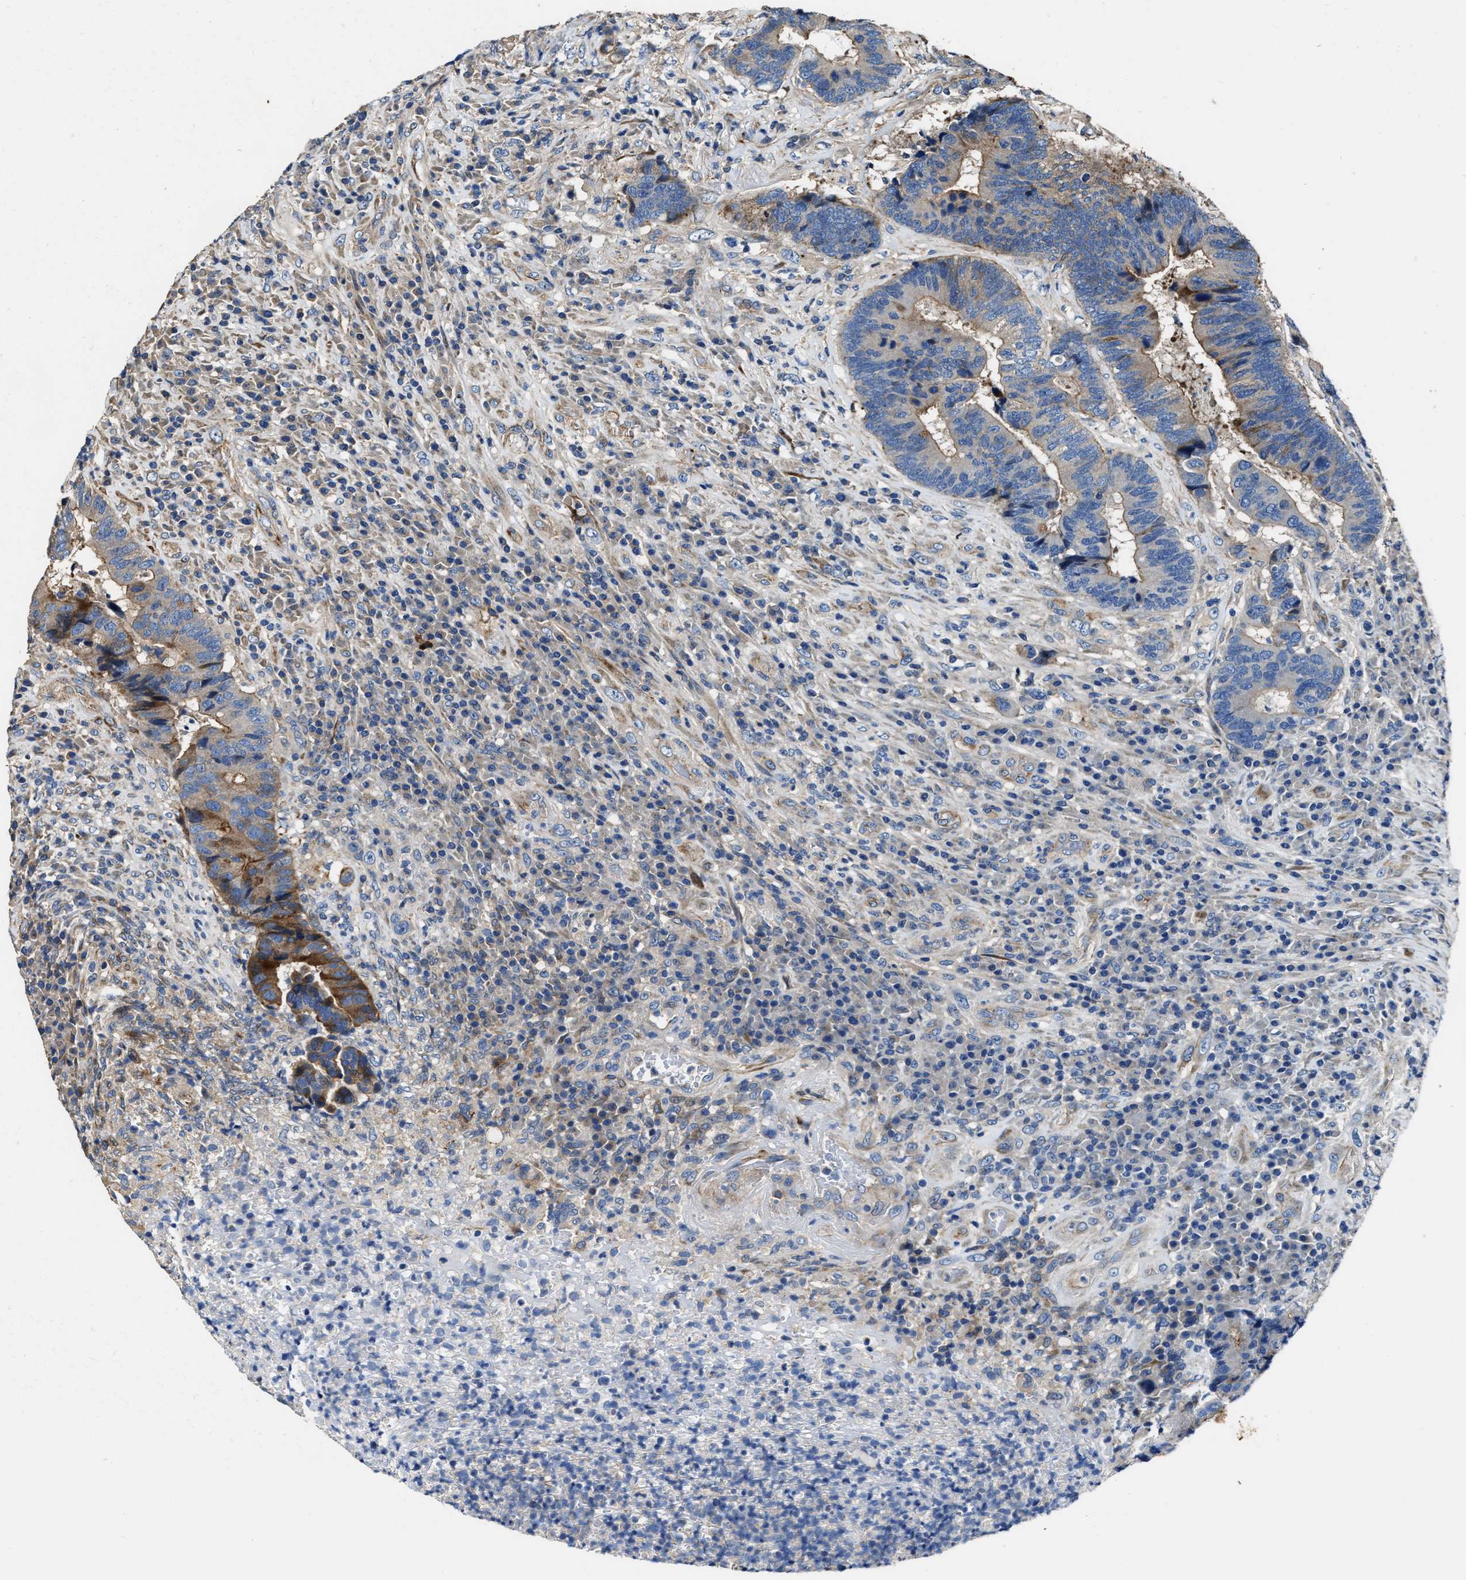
{"staining": {"intensity": "weak", "quantity": ">75%", "location": "cytoplasmic/membranous"}, "tissue": "colorectal cancer", "cell_type": "Tumor cells", "image_type": "cancer", "snomed": [{"axis": "morphology", "description": "Adenocarcinoma, NOS"}, {"axis": "topography", "description": "Rectum"}], "caption": "Adenocarcinoma (colorectal) stained for a protein shows weak cytoplasmic/membranous positivity in tumor cells. Nuclei are stained in blue.", "gene": "PTAR1", "patient": {"sex": "female", "age": 89}}